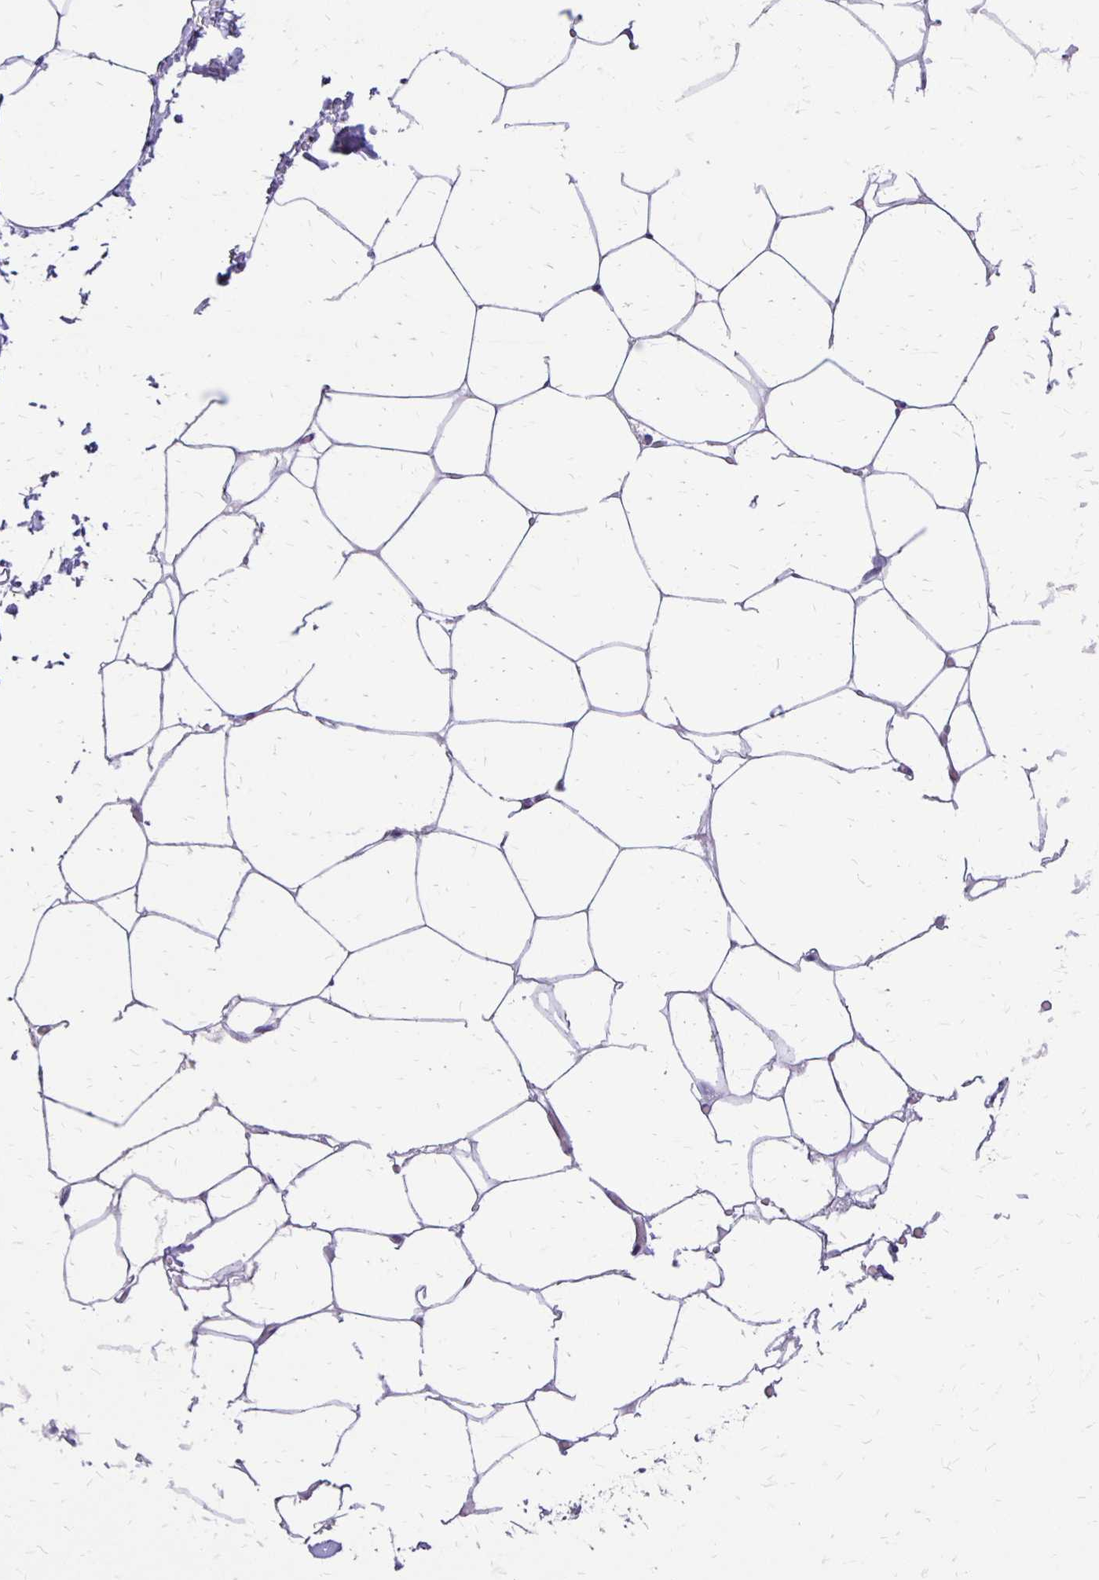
{"staining": {"intensity": "negative", "quantity": "none", "location": "none"}, "tissue": "adipose tissue", "cell_type": "Adipocytes", "image_type": "normal", "snomed": [{"axis": "morphology", "description": "Normal tissue, NOS"}, {"axis": "topography", "description": "Adipose tissue"}, {"axis": "topography", "description": "Vascular tissue"}, {"axis": "topography", "description": "Rectum"}, {"axis": "topography", "description": "Peripheral nerve tissue"}], "caption": "Adipocytes are negative for protein expression in unremarkable human adipose tissue. (DAB IHC with hematoxylin counter stain).", "gene": "ANKRD45", "patient": {"sex": "female", "age": 69}}